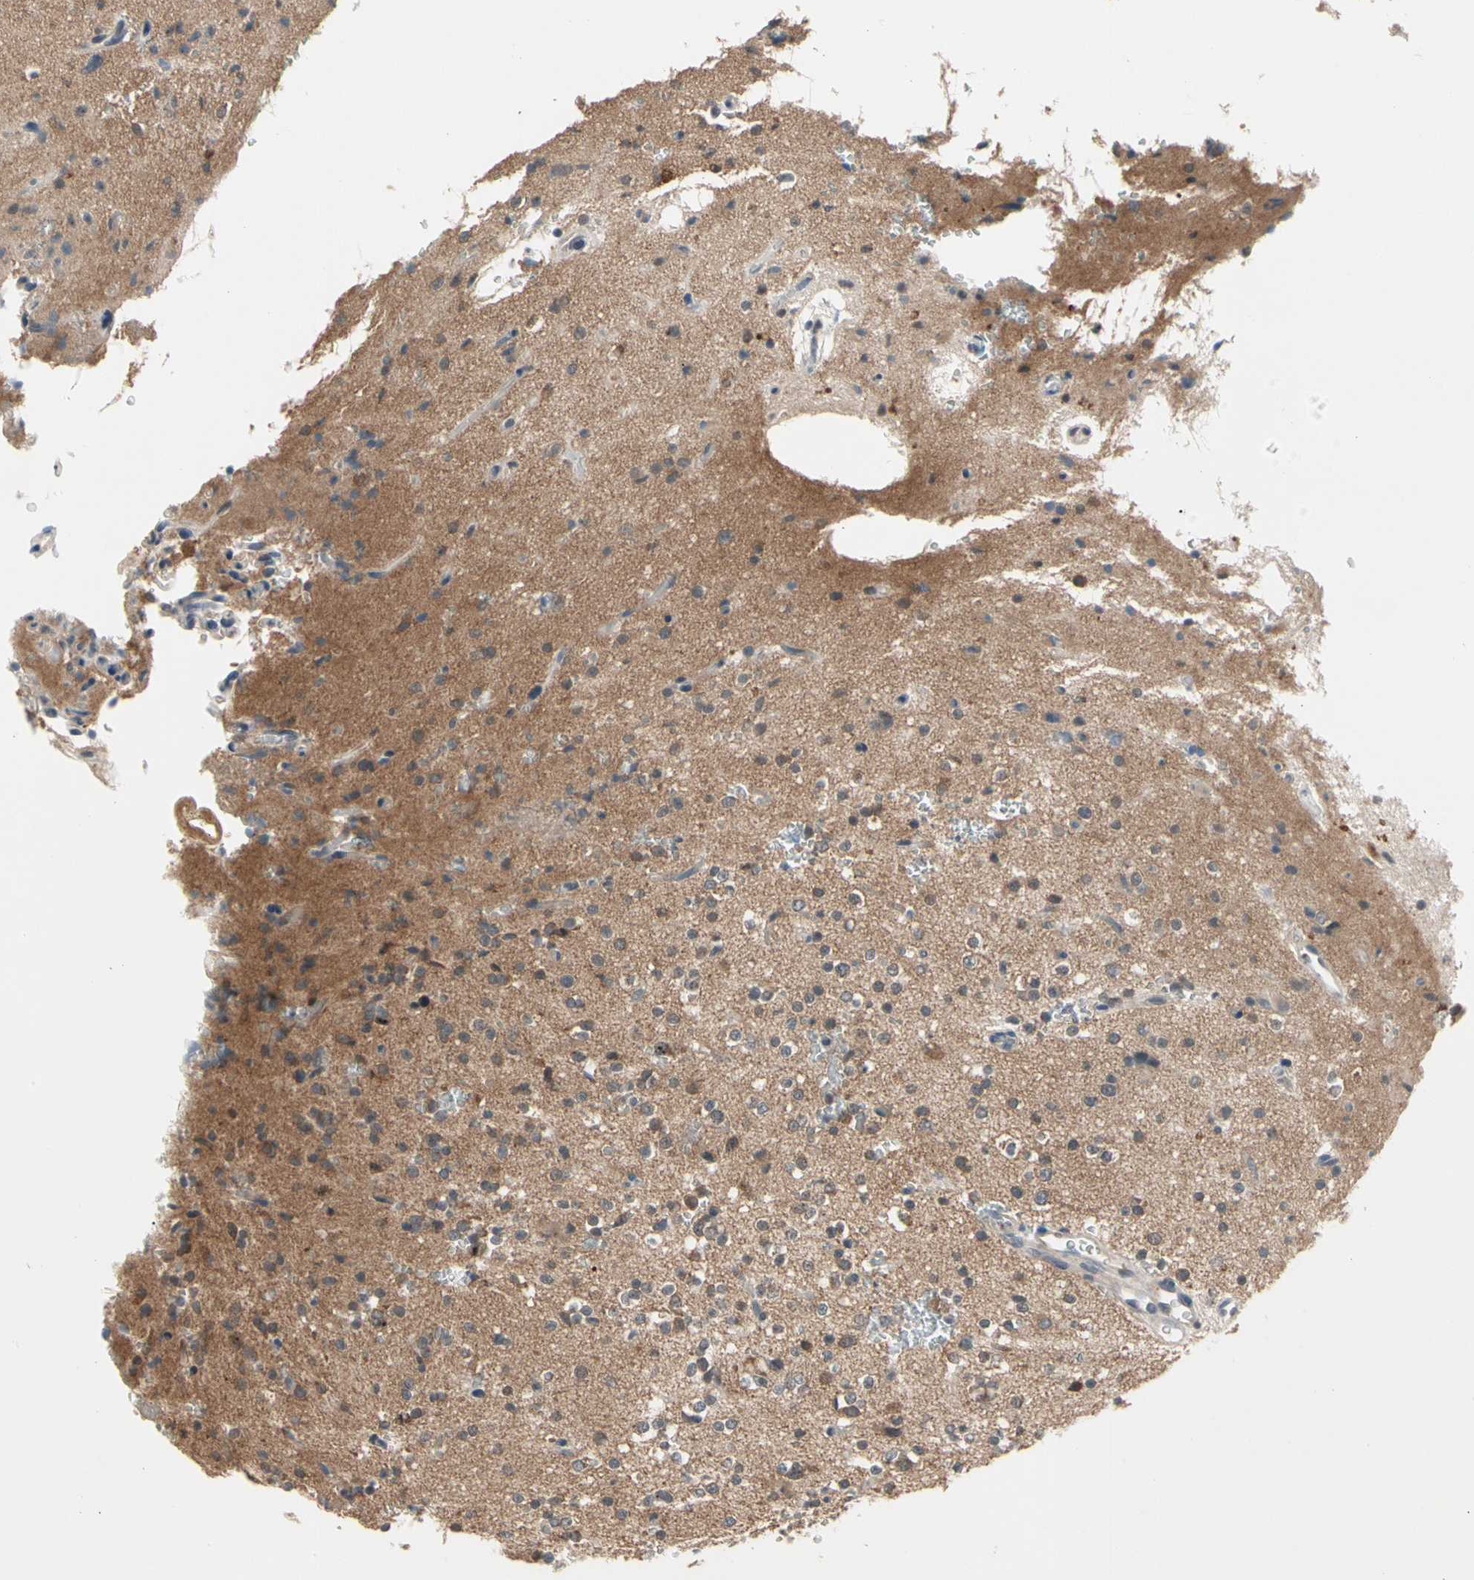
{"staining": {"intensity": "moderate", "quantity": "<25%", "location": "cytoplasmic/membranous"}, "tissue": "glioma", "cell_type": "Tumor cells", "image_type": "cancer", "snomed": [{"axis": "morphology", "description": "Glioma, malignant, High grade"}, {"axis": "topography", "description": "Brain"}], "caption": "An image showing moderate cytoplasmic/membranous expression in about <25% of tumor cells in high-grade glioma (malignant), as visualized by brown immunohistochemical staining.", "gene": "MARK1", "patient": {"sex": "male", "age": 47}}